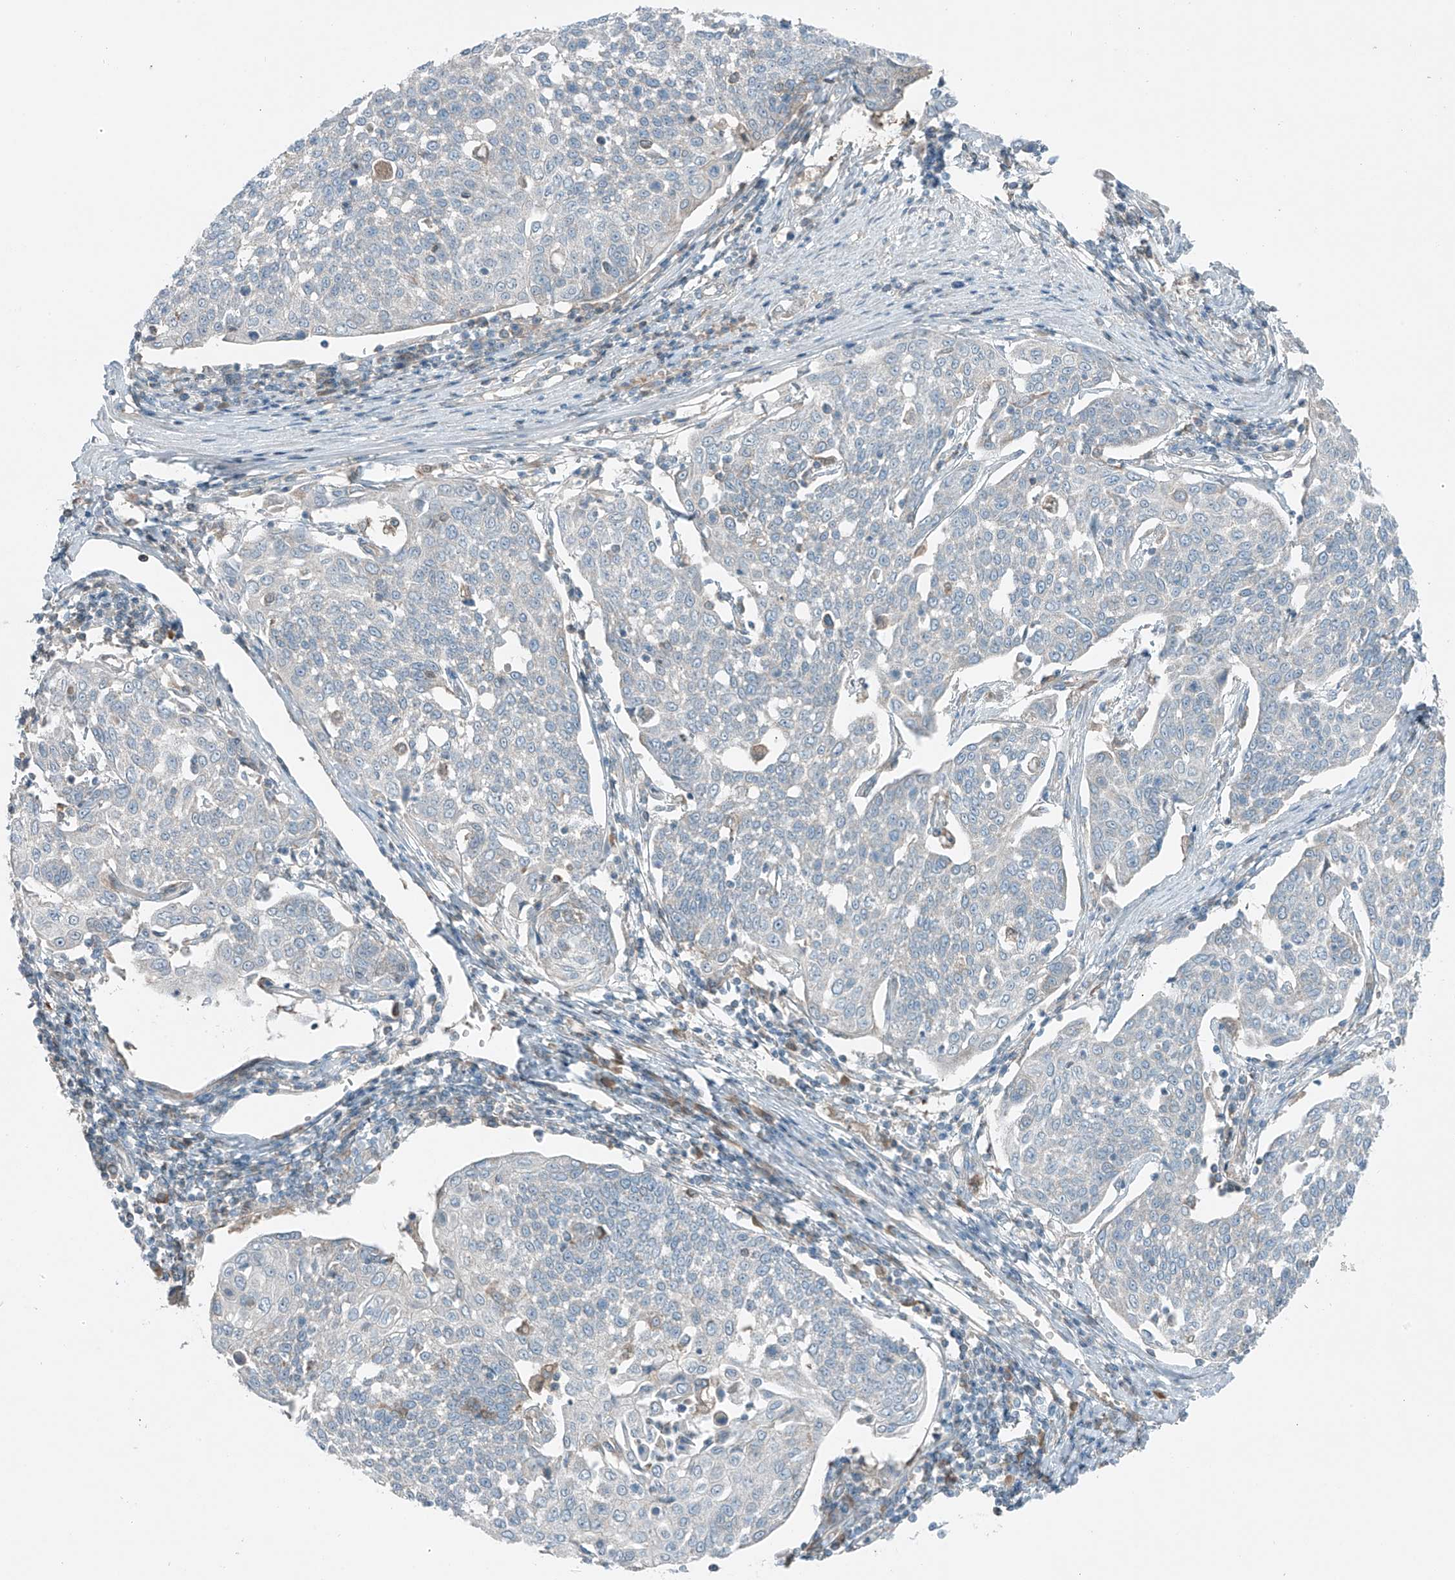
{"staining": {"intensity": "negative", "quantity": "none", "location": "none"}, "tissue": "cervical cancer", "cell_type": "Tumor cells", "image_type": "cancer", "snomed": [{"axis": "morphology", "description": "Squamous cell carcinoma, NOS"}, {"axis": "topography", "description": "Cervix"}], "caption": "Tumor cells show no significant staining in cervical cancer (squamous cell carcinoma).", "gene": "FAM131C", "patient": {"sex": "female", "age": 34}}